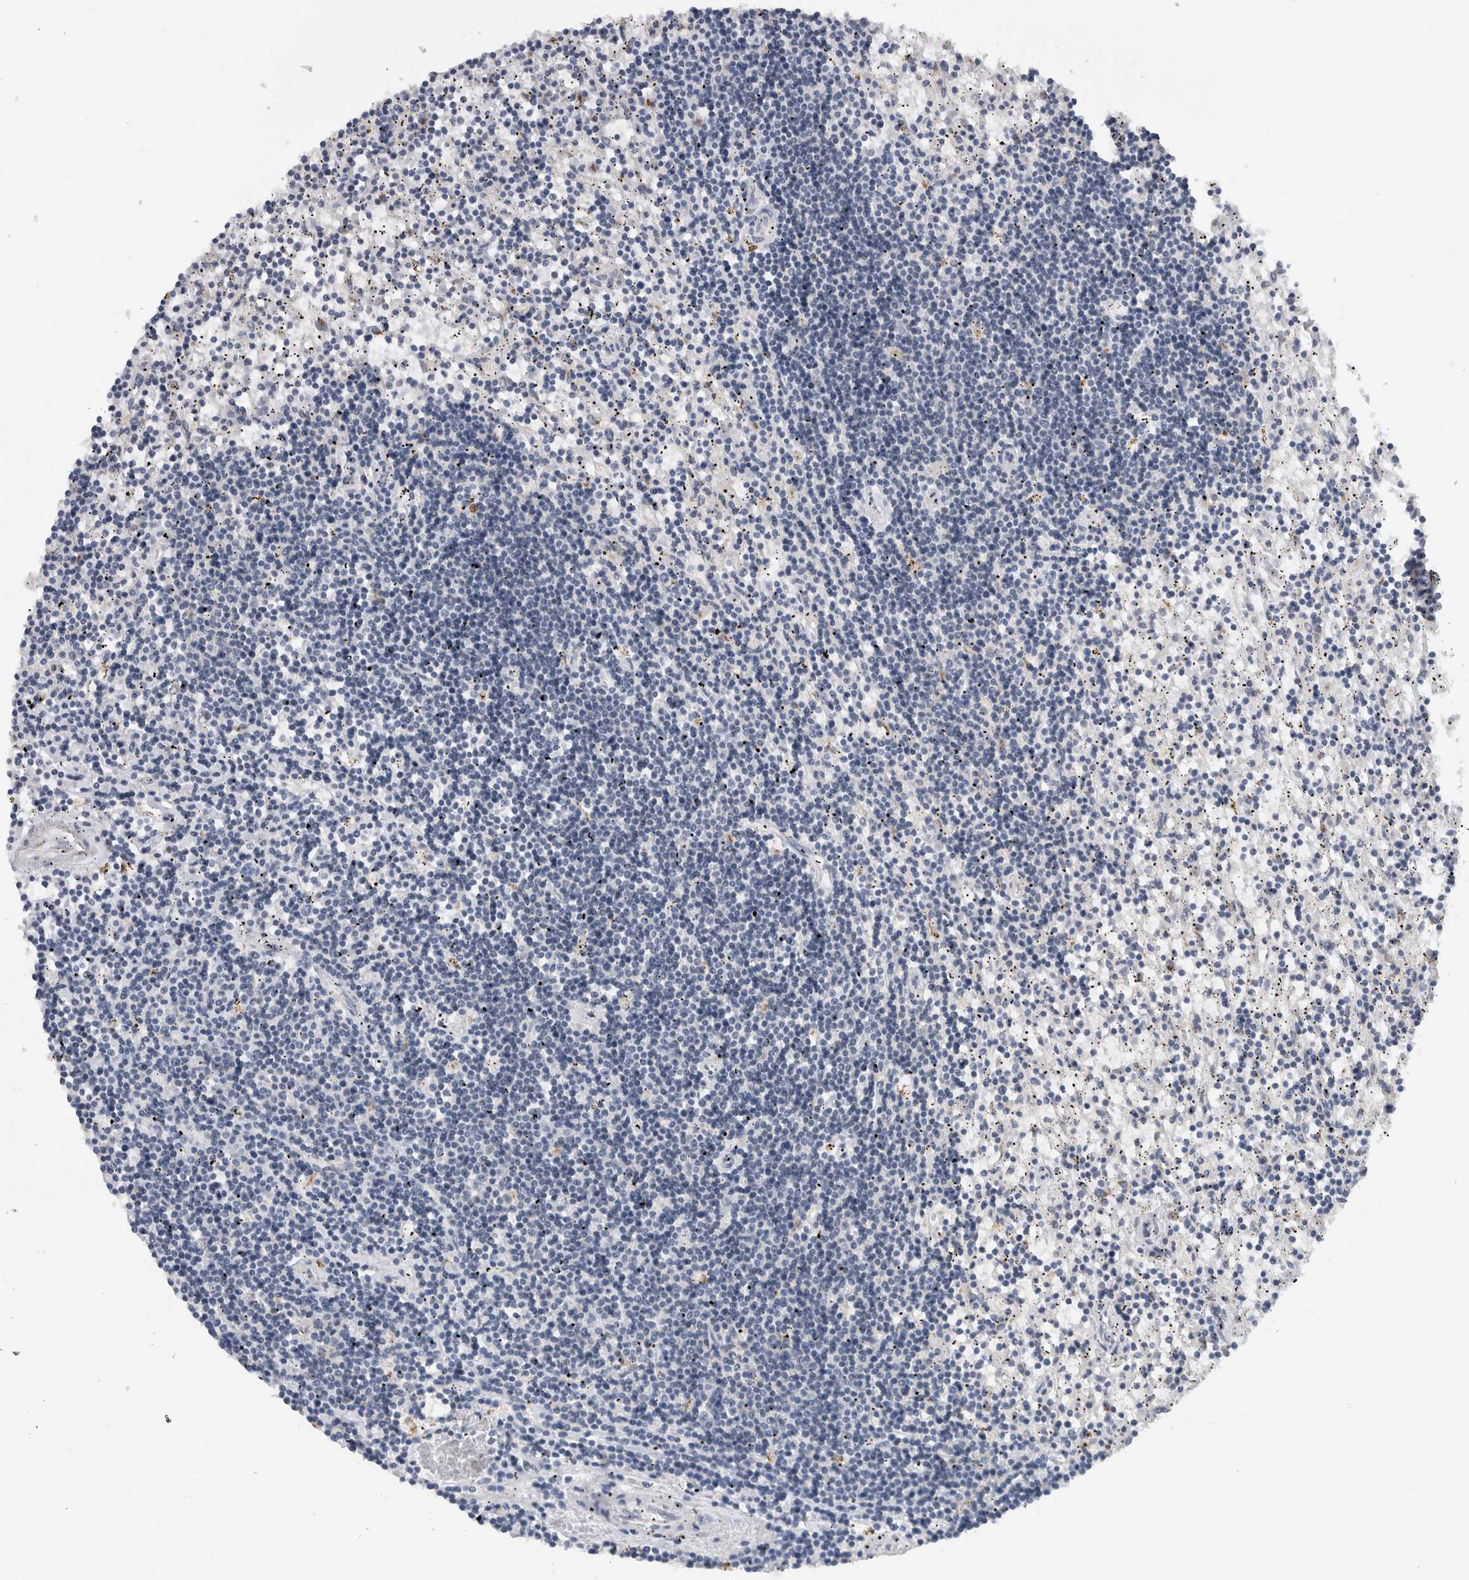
{"staining": {"intensity": "negative", "quantity": "none", "location": "none"}, "tissue": "lymphoma", "cell_type": "Tumor cells", "image_type": "cancer", "snomed": [{"axis": "morphology", "description": "Malignant lymphoma, non-Hodgkin's type, Low grade"}, {"axis": "topography", "description": "Spleen"}], "caption": "Lymphoma was stained to show a protein in brown. There is no significant expression in tumor cells. Nuclei are stained in blue.", "gene": "MGAT1", "patient": {"sex": "male", "age": 76}}